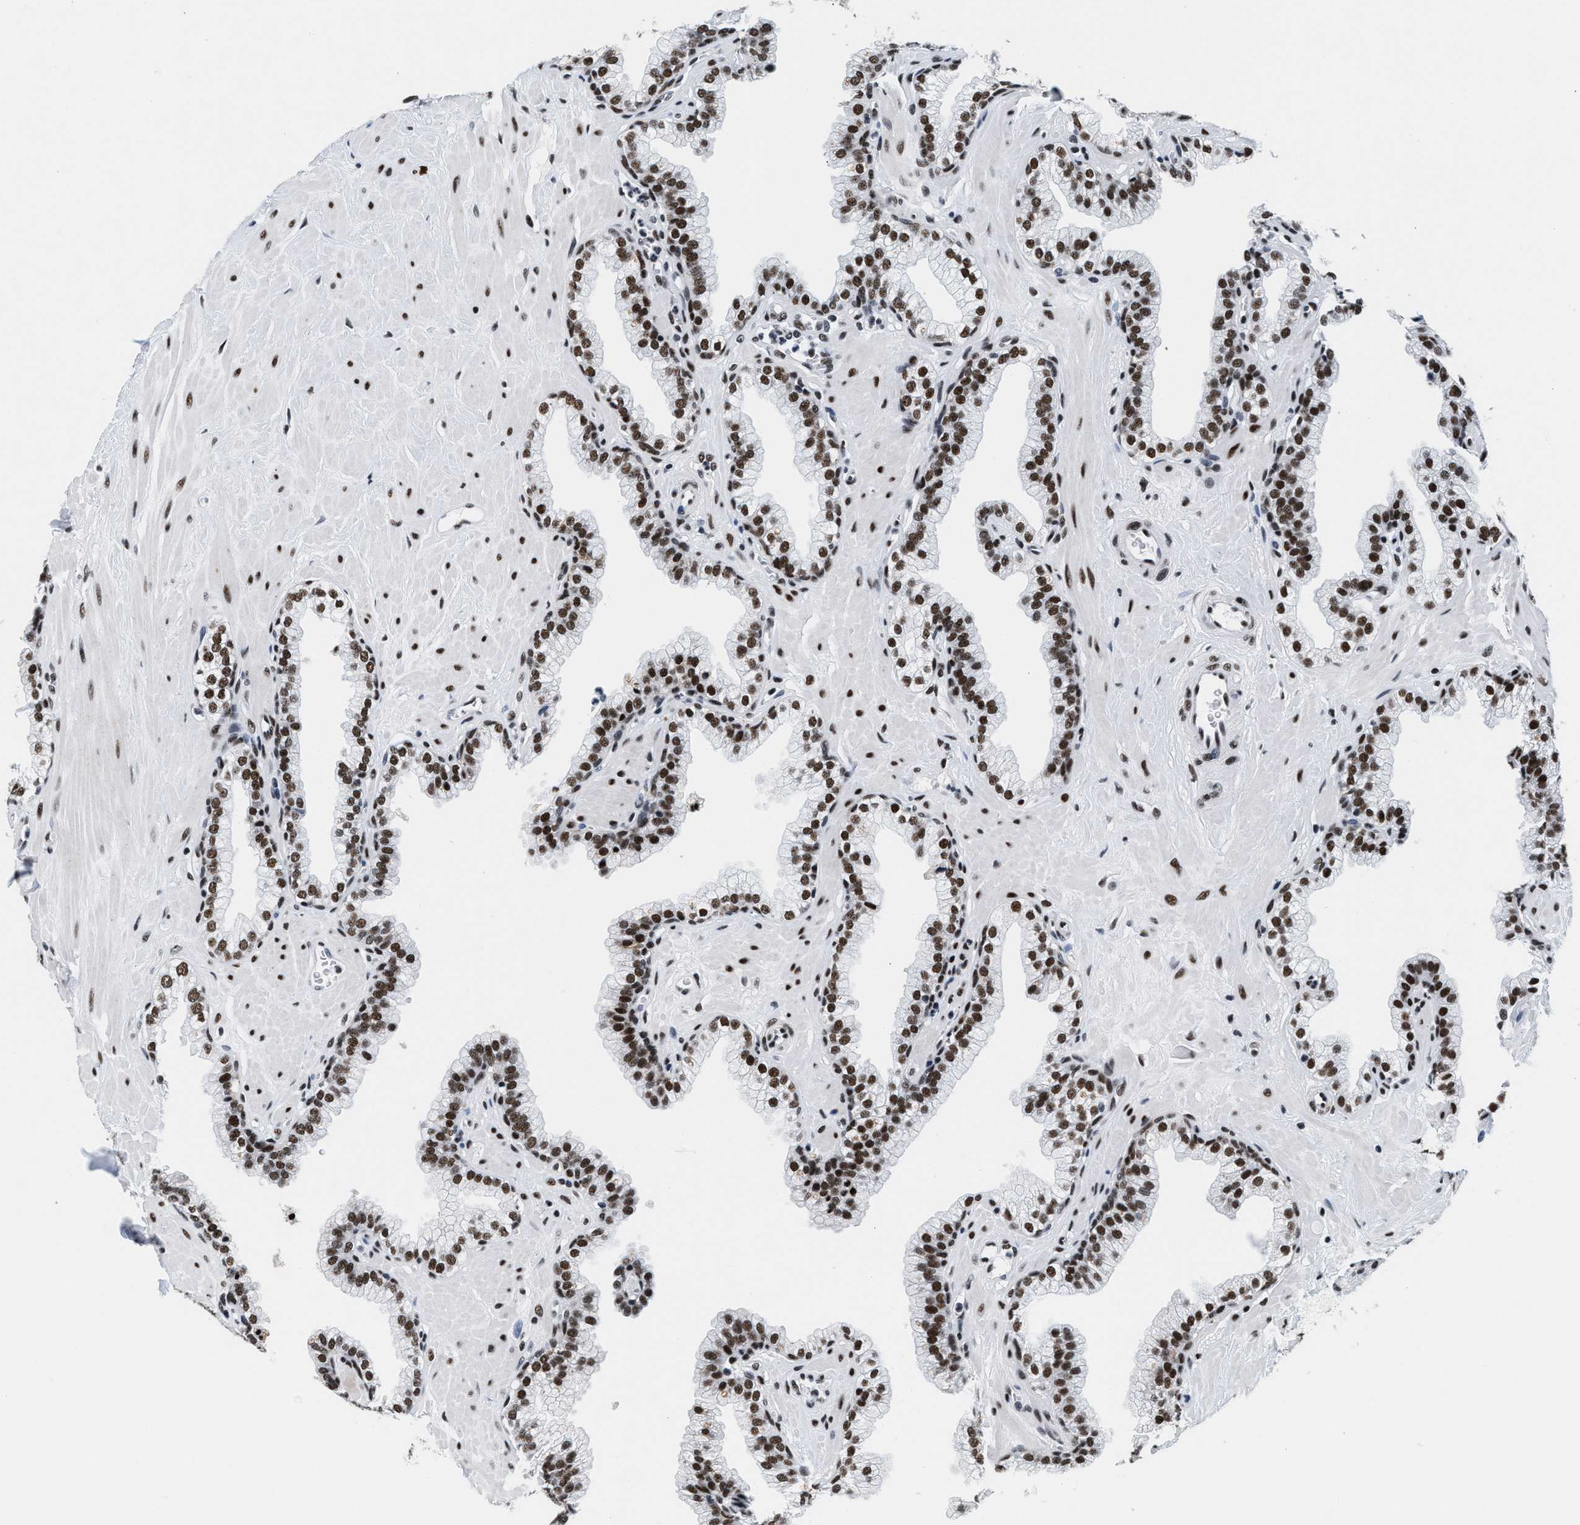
{"staining": {"intensity": "strong", "quantity": ">75%", "location": "nuclear"}, "tissue": "prostate", "cell_type": "Glandular cells", "image_type": "normal", "snomed": [{"axis": "morphology", "description": "Normal tissue, NOS"}, {"axis": "morphology", "description": "Urothelial carcinoma, Low grade"}, {"axis": "topography", "description": "Urinary bladder"}, {"axis": "topography", "description": "Prostate"}], "caption": "Immunohistochemical staining of normal human prostate displays strong nuclear protein positivity in about >75% of glandular cells.", "gene": "RAD50", "patient": {"sex": "male", "age": 60}}